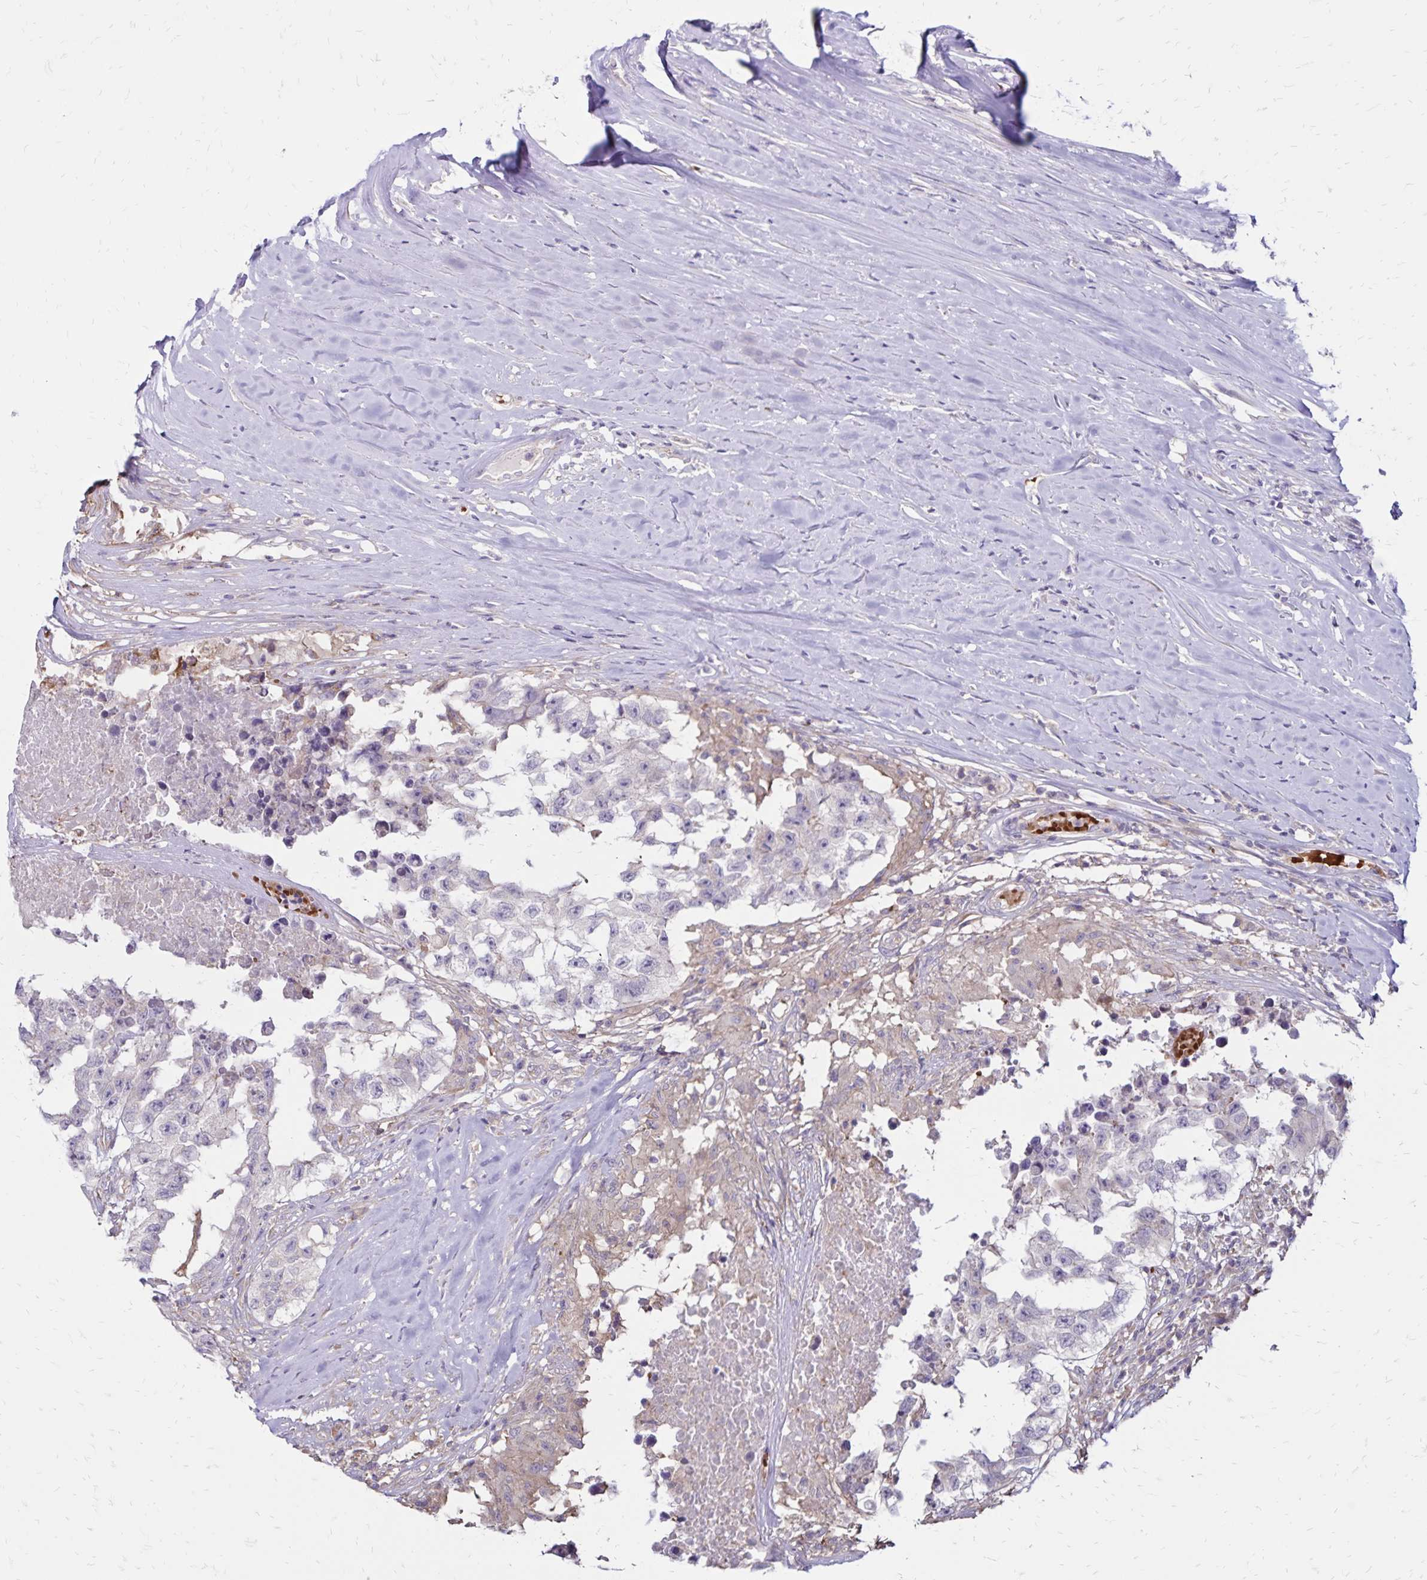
{"staining": {"intensity": "negative", "quantity": "none", "location": "none"}, "tissue": "testis cancer", "cell_type": "Tumor cells", "image_type": "cancer", "snomed": [{"axis": "morphology", "description": "Carcinoma, Embryonal, NOS"}, {"axis": "topography", "description": "Testis"}], "caption": "IHC of human testis embryonal carcinoma exhibits no staining in tumor cells.", "gene": "FSD1", "patient": {"sex": "male", "age": 83}}